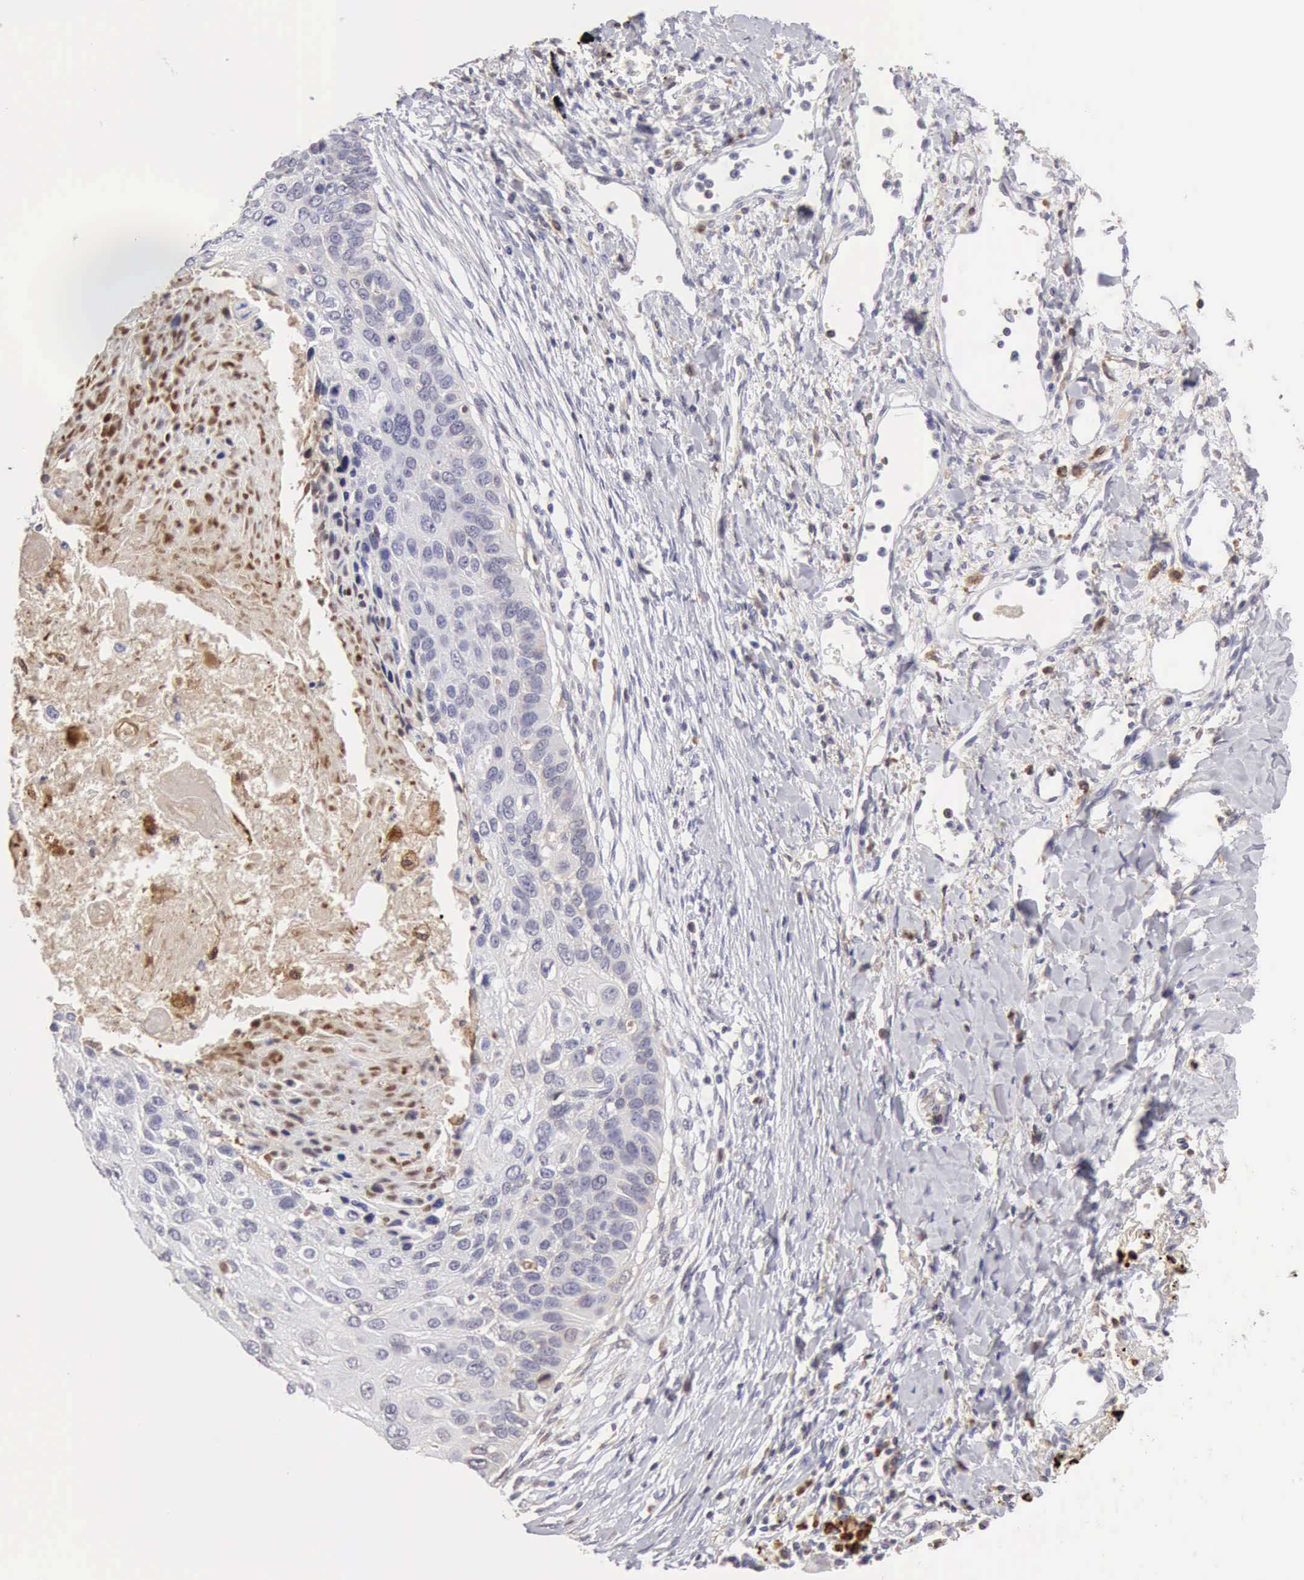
{"staining": {"intensity": "negative", "quantity": "none", "location": "none"}, "tissue": "lung cancer", "cell_type": "Tumor cells", "image_type": "cancer", "snomed": [{"axis": "morphology", "description": "Squamous cell carcinoma, NOS"}, {"axis": "topography", "description": "Lung"}], "caption": "The micrograph shows no staining of tumor cells in lung cancer.", "gene": "RNASE1", "patient": {"sex": "male", "age": 71}}